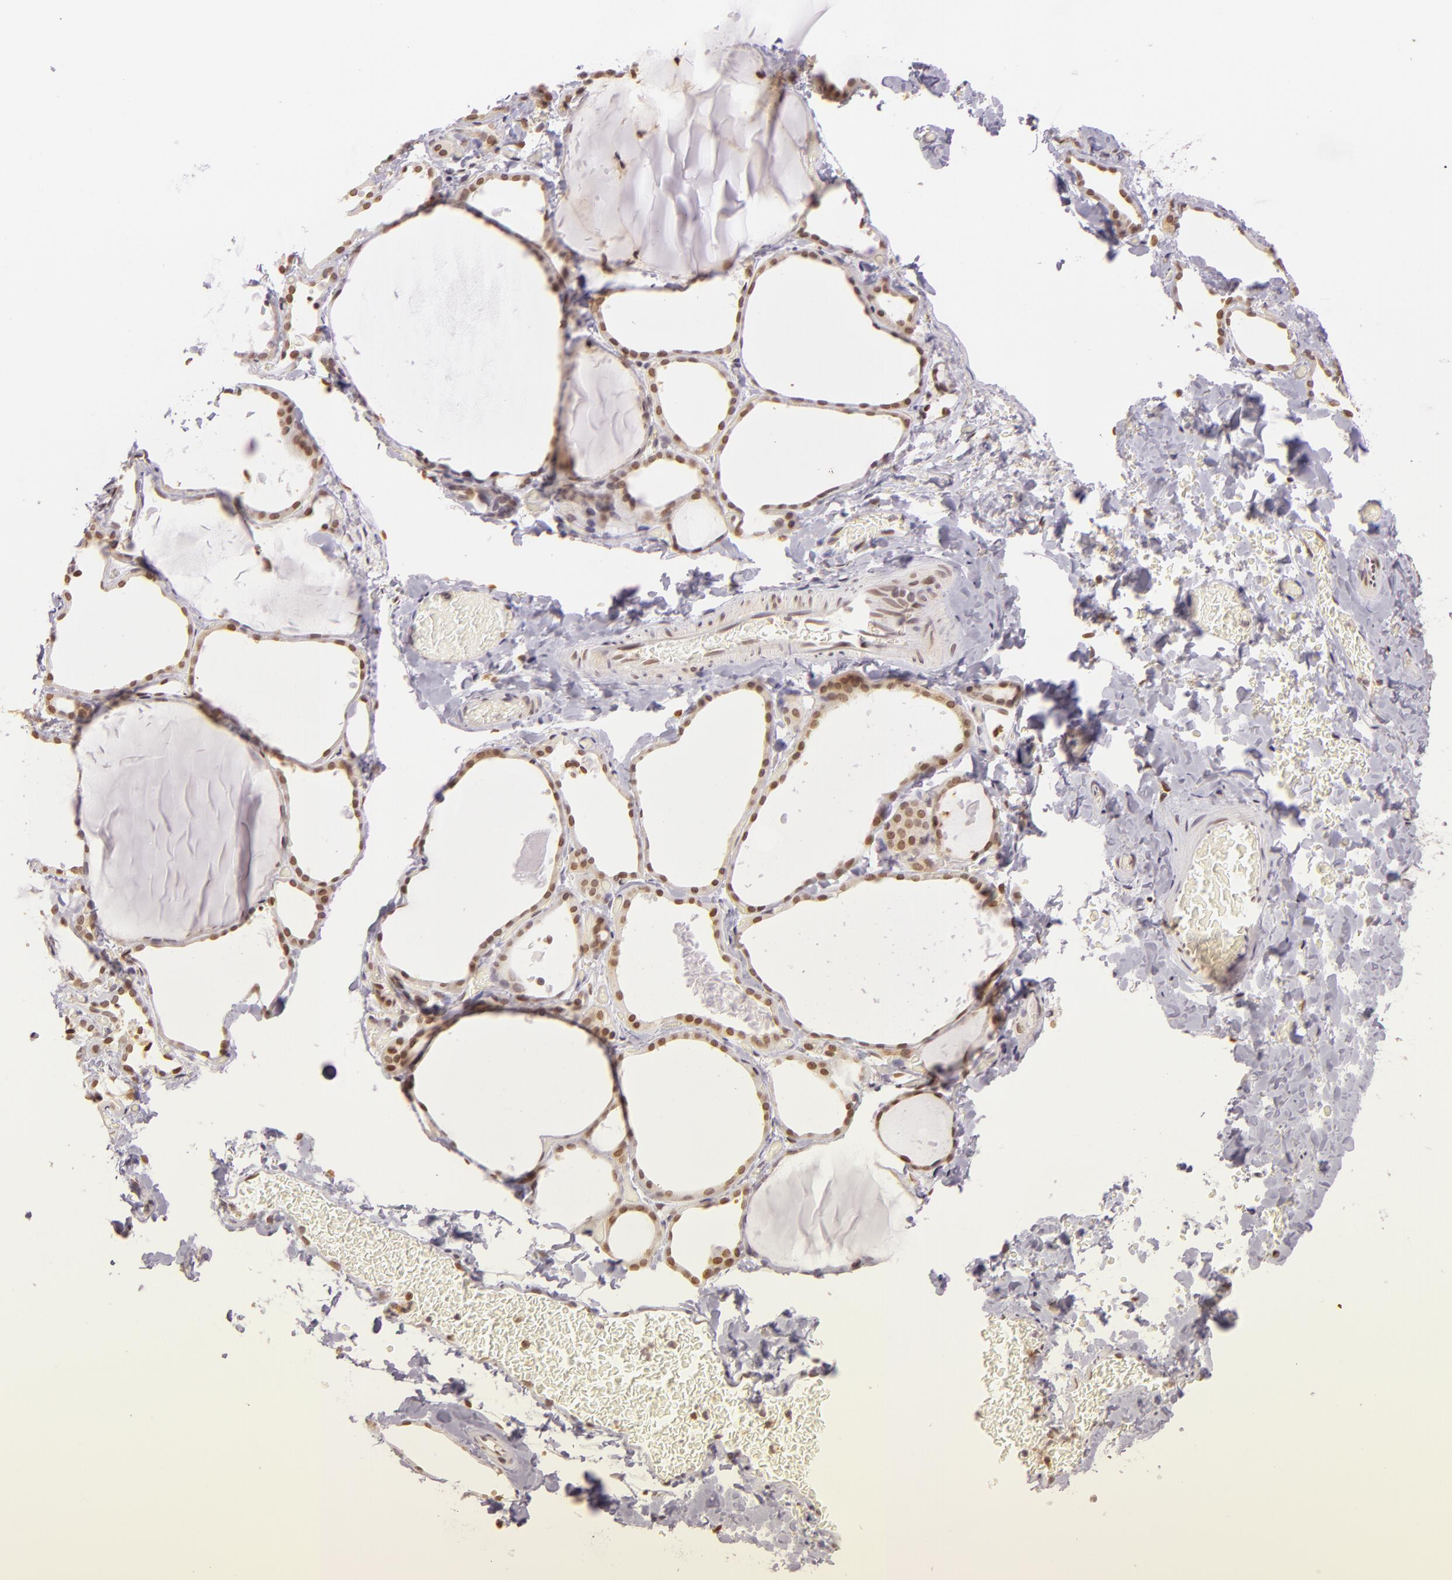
{"staining": {"intensity": "moderate", "quantity": ">75%", "location": "cytoplasmic/membranous,nuclear"}, "tissue": "thyroid gland", "cell_type": "Glandular cells", "image_type": "normal", "snomed": [{"axis": "morphology", "description": "Normal tissue, NOS"}, {"axis": "topography", "description": "Thyroid gland"}], "caption": "The immunohistochemical stain shows moderate cytoplasmic/membranous,nuclear positivity in glandular cells of unremarkable thyroid gland.", "gene": "ENSG00000290315", "patient": {"sex": "female", "age": 22}}